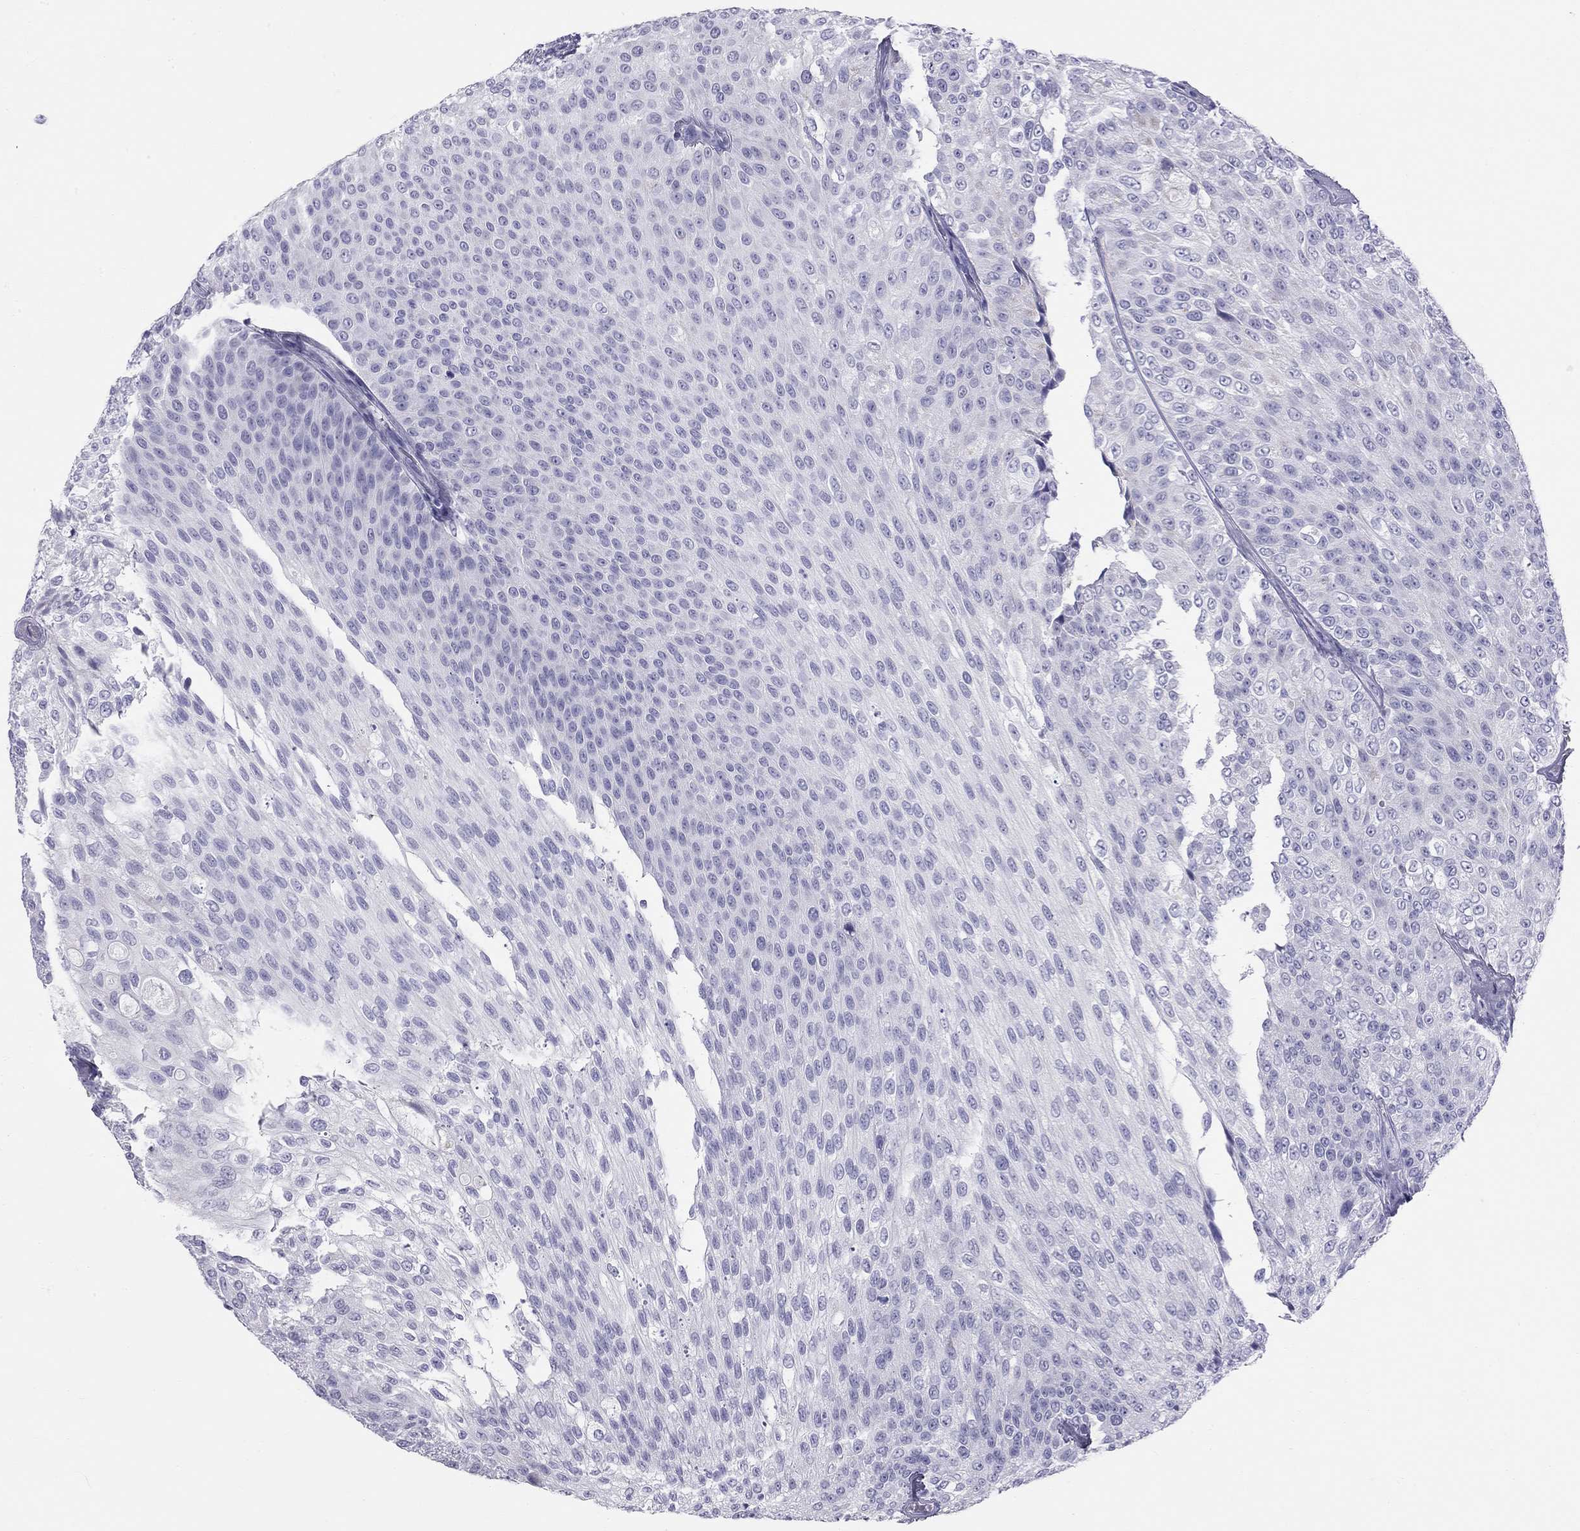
{"staining": {"intensity": "negative", "quantity": "none", "location": "none"}, "tissue": "urothelial cancer", "cell_type": "Tumor cells", "image_type": "cancer", "snomed": [{"axis": "morphology", "description": "Urothelial carcinoma, Low grade"}, {"axis": "topography", "description": "Ureter, NOS"}, {"axis": "topography", "description": "Urinary bladder"}], "caption": "This is an IHC micrograph of low-grade urothelial carcinoma. There is no expression in tumor cells.", "gene": "TRPM3", "patient": {"sex": "male", "age": 78}}